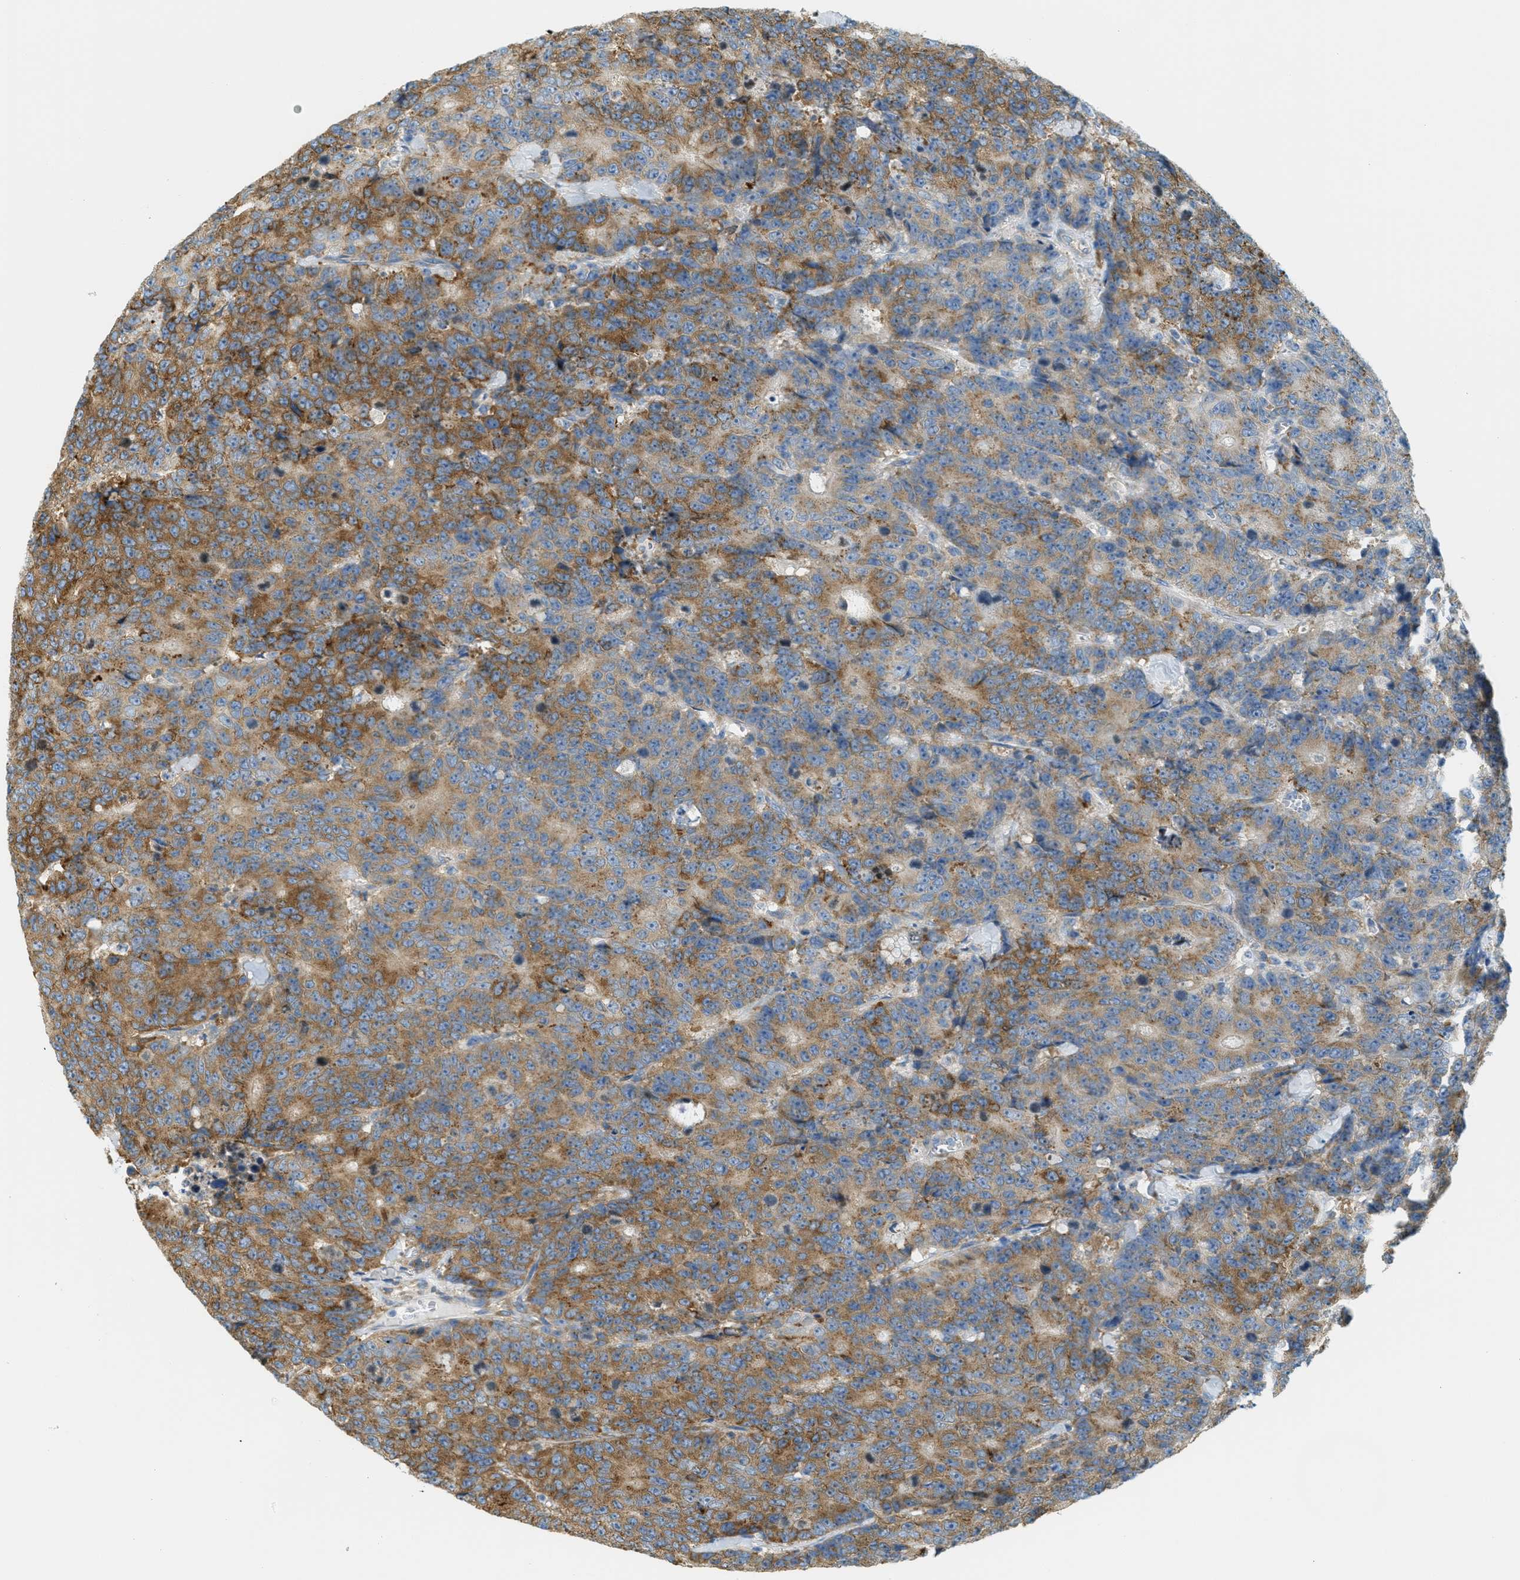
{"staining": {"intensity": "moderate", "quantity": "25%-75%", "location": "cytoplasmic/membranous"}, "tissue": "colorectal cancer", "cell_type": "Tumor cells", "image_type": "cancer", "snomed": [{"axis": "morphology", "description": "Adenocarcinoma, NOS"}, {"axis": "topography", "description": "Colon"}], "caption": "High-power microscopy captured an immunohistochemistry photomicrograph of colorectal cancer (adenocarcinoma), revealing moderate cytoplasmic/membranous staining in about 25%-75% of tumor cells.", "gene": "ABCF1", "patient": {"sex": "female", "age": 86}}